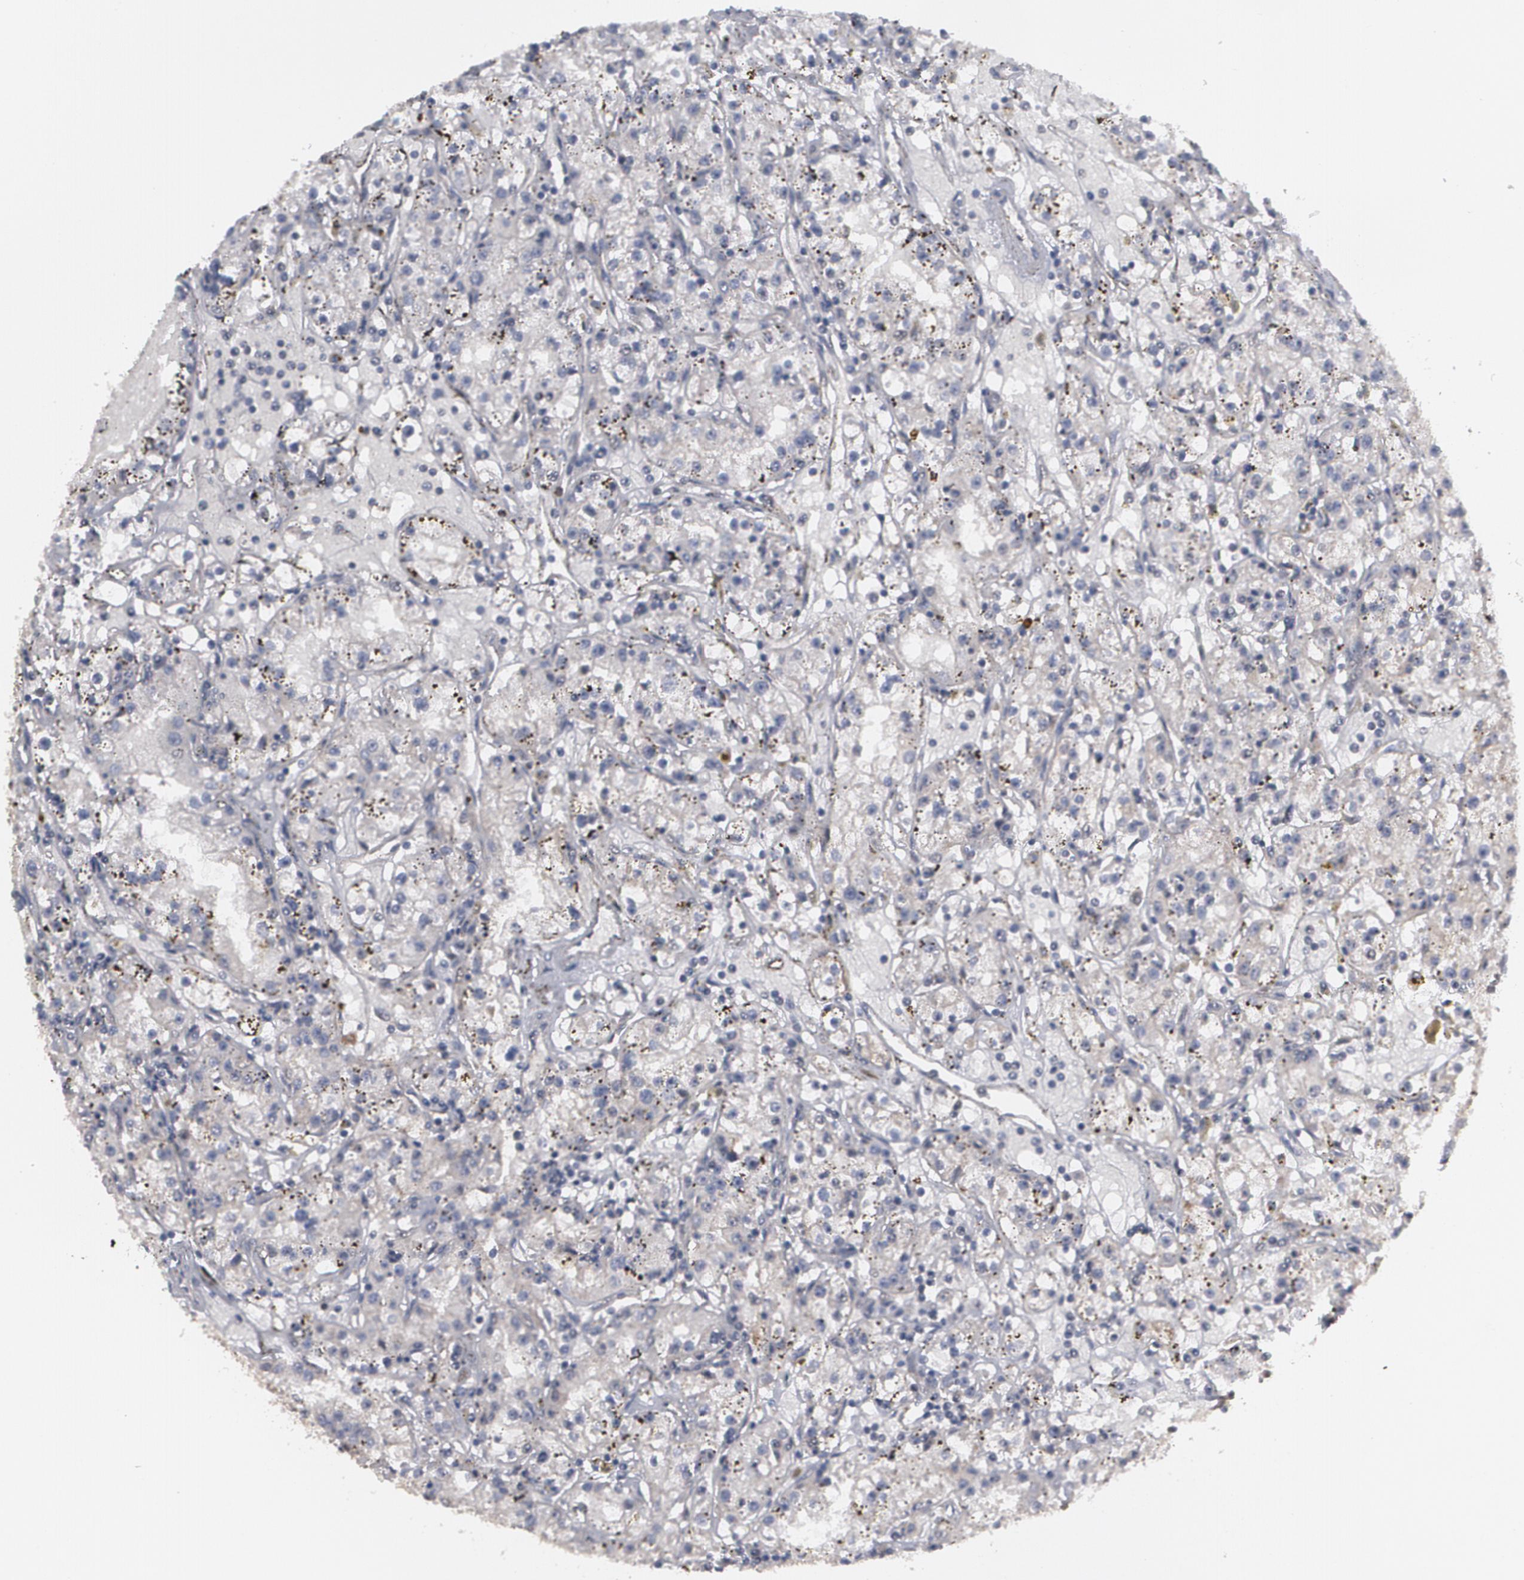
{"staining": {"intensity": "weak", "quantity": ">75%", "location": "nuclear"}, "tissue": "renal cancer", "cell_type": "Tumor cells", "image_type": "cancer", "snomed": [{"axis": "morphology", "description": "Adenocarcinoma, NOS"}, {"axis": "topography", "description": "Kidney"}], "caption": "Weak nuclear staining is identified in approximately >75% of tumor cells in renal cancer. Immunohistochemistry stains the protein in brown and the nuclei are stained blue.", "gene": "INTS6", "patient": {"sex": "male", "age": 56}}